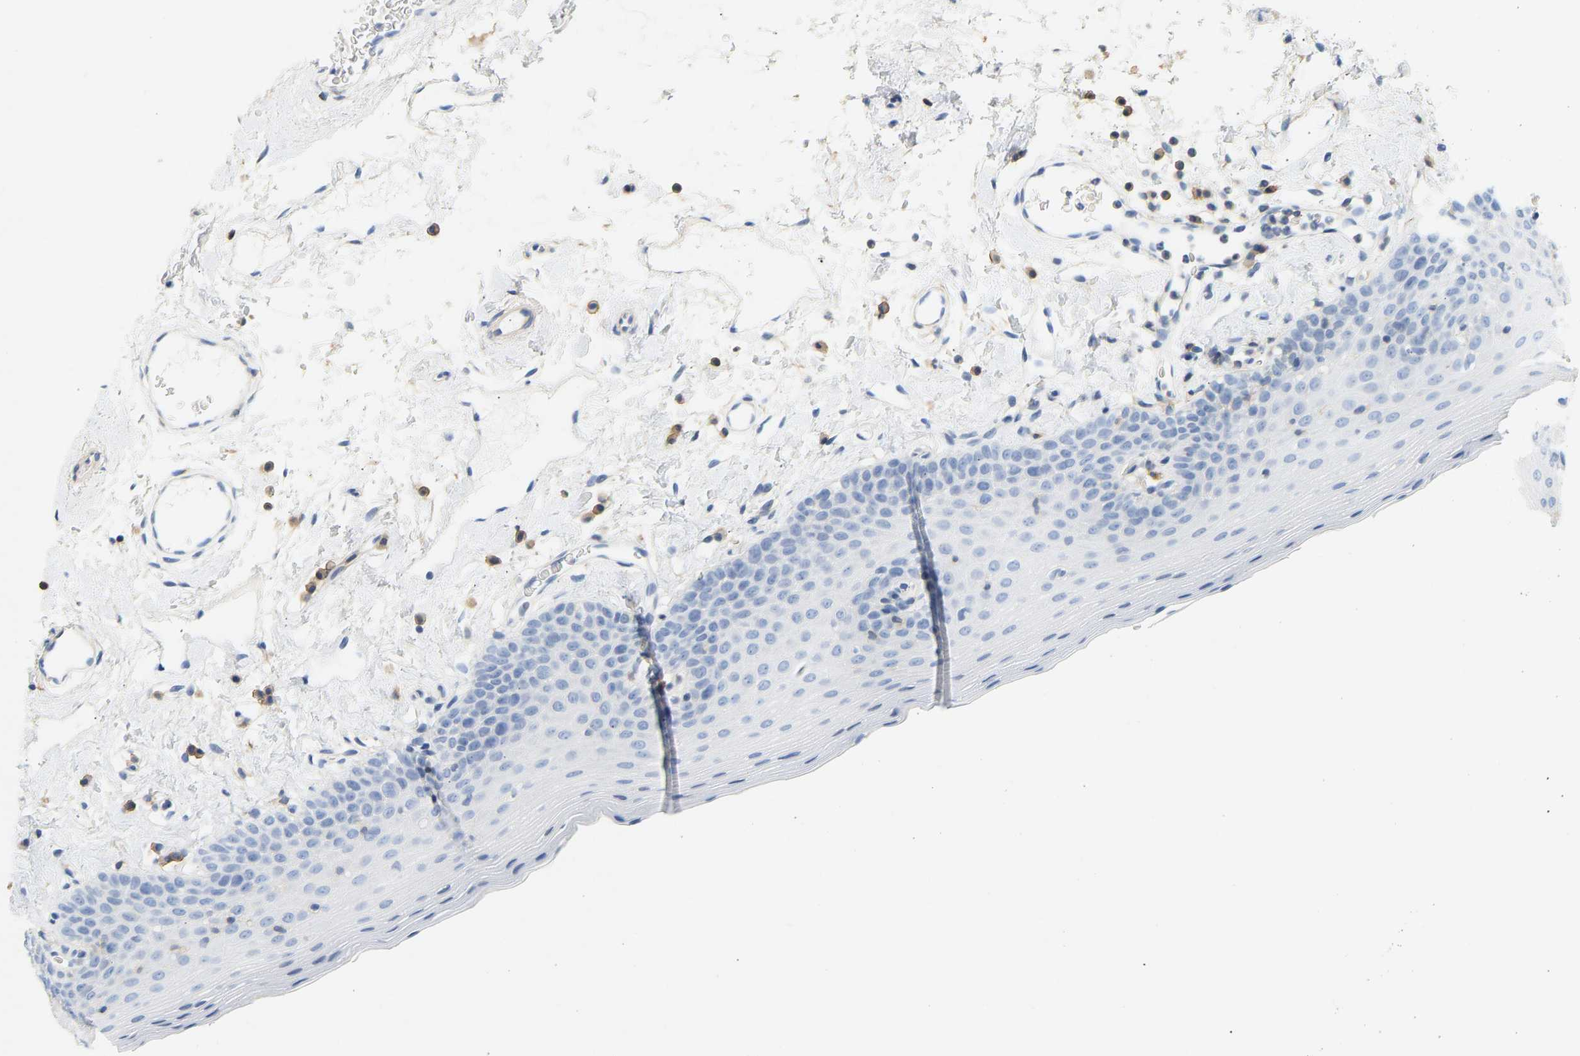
{"staining": {"intensity": "negative", "quantity": "none", "location": "none"}, "tissue": "oral mucosa", "cell_type": "Squamous epithelial cells", "image_type": "normal", "snomed": [{"axis": "morphology", "description": "Normal tissue, NOS"}, {"axis": "topography", "description": "Oral tissue"}], "caption": "Immunohistochemical staining of normal oral mucosa demonstrates no significant expression in squamous epithelial cells.", "gene": "BVES", "patient": {"sex": "male", "age": 66}}